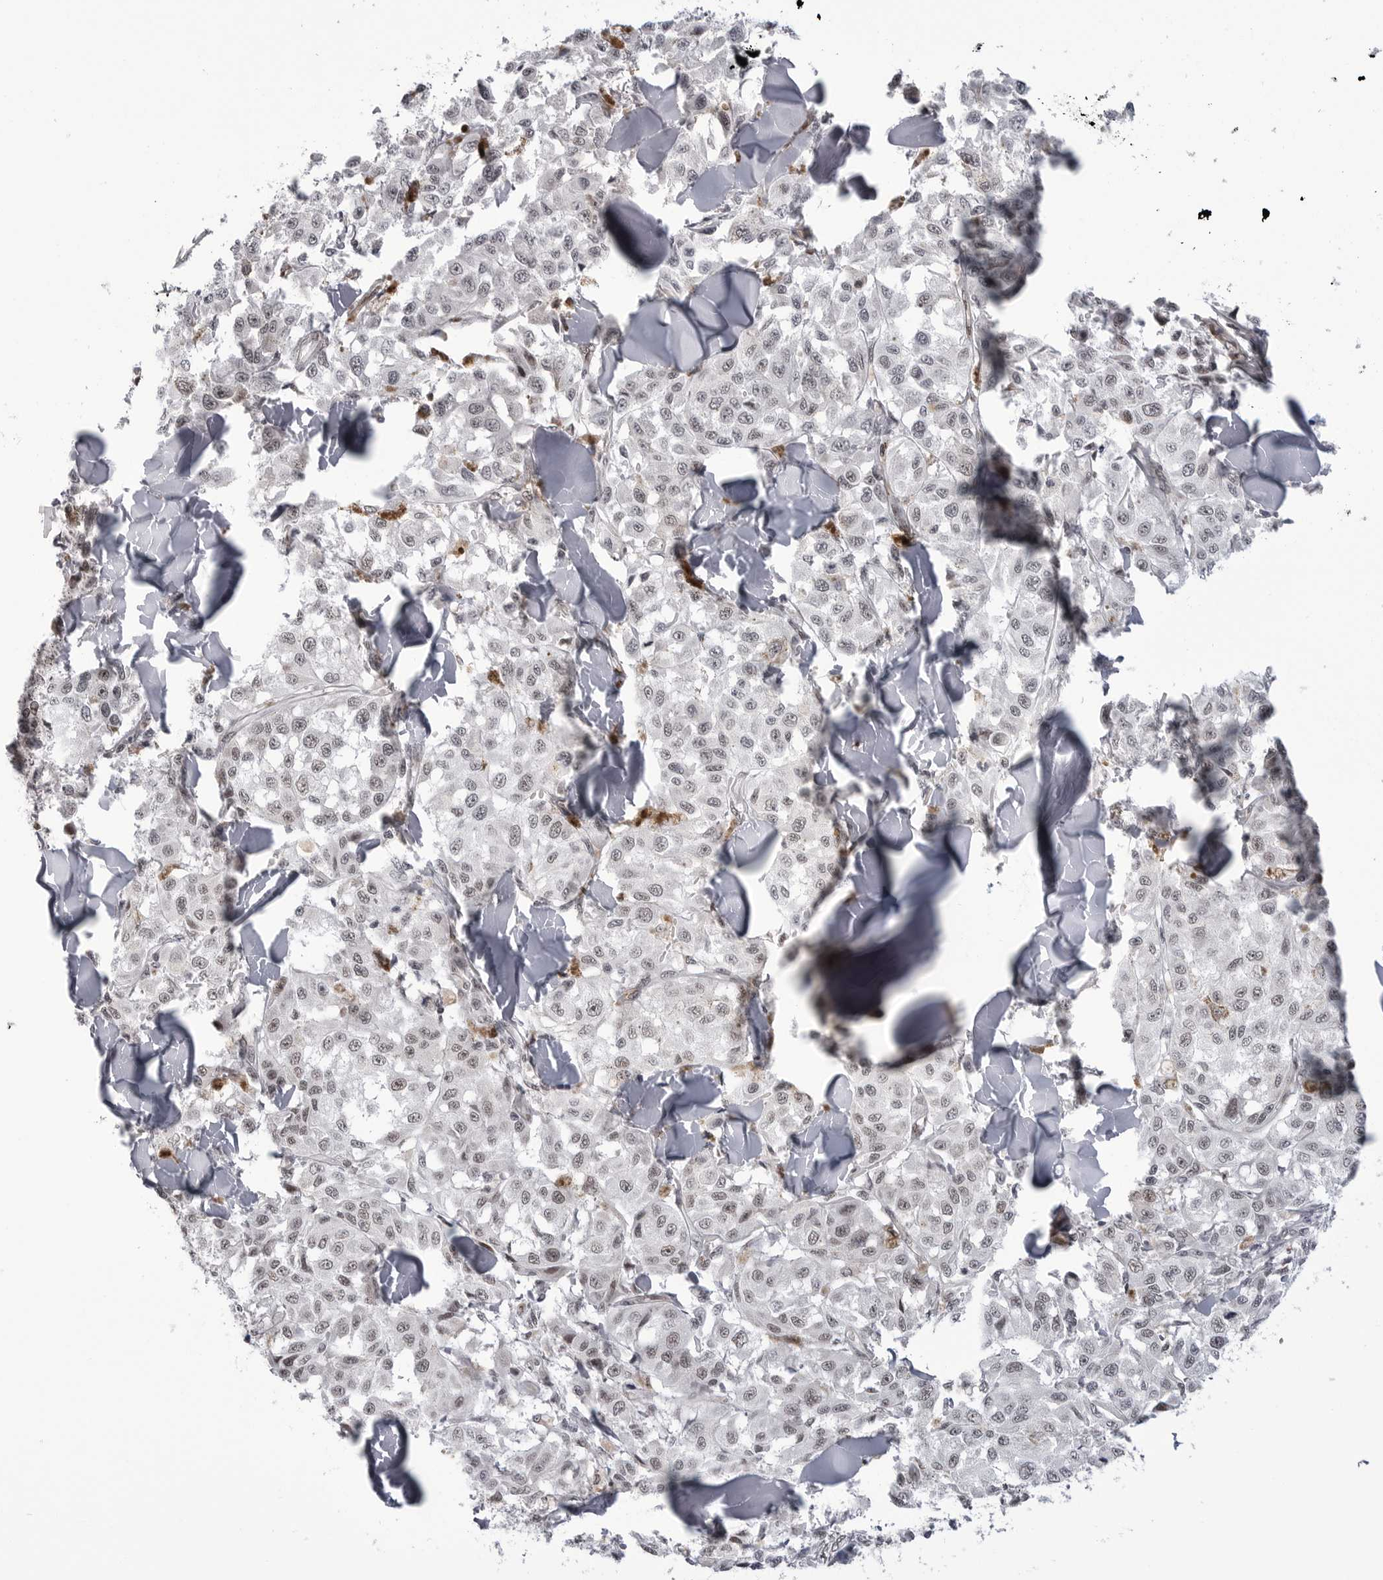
{"staining": {"intensity": "weak", "quantity": "25%-75%", "location": "nuclear"}, "tissue": "melanoma", "cell_type": "Tumor cells", "image_type": "cancer", "snomed": [{"axis": "morphology", "description": "Malignant melanoma, NOS"}, {"axis": "topography", "description": "Skin"}], "caption": "This is an image of immunohistochemistry staining of melanoma, which shows weak positivity in the nuclear of tumor cells.", "gene": "RNF26", "patient": {"sex": "female", "age": 64}}